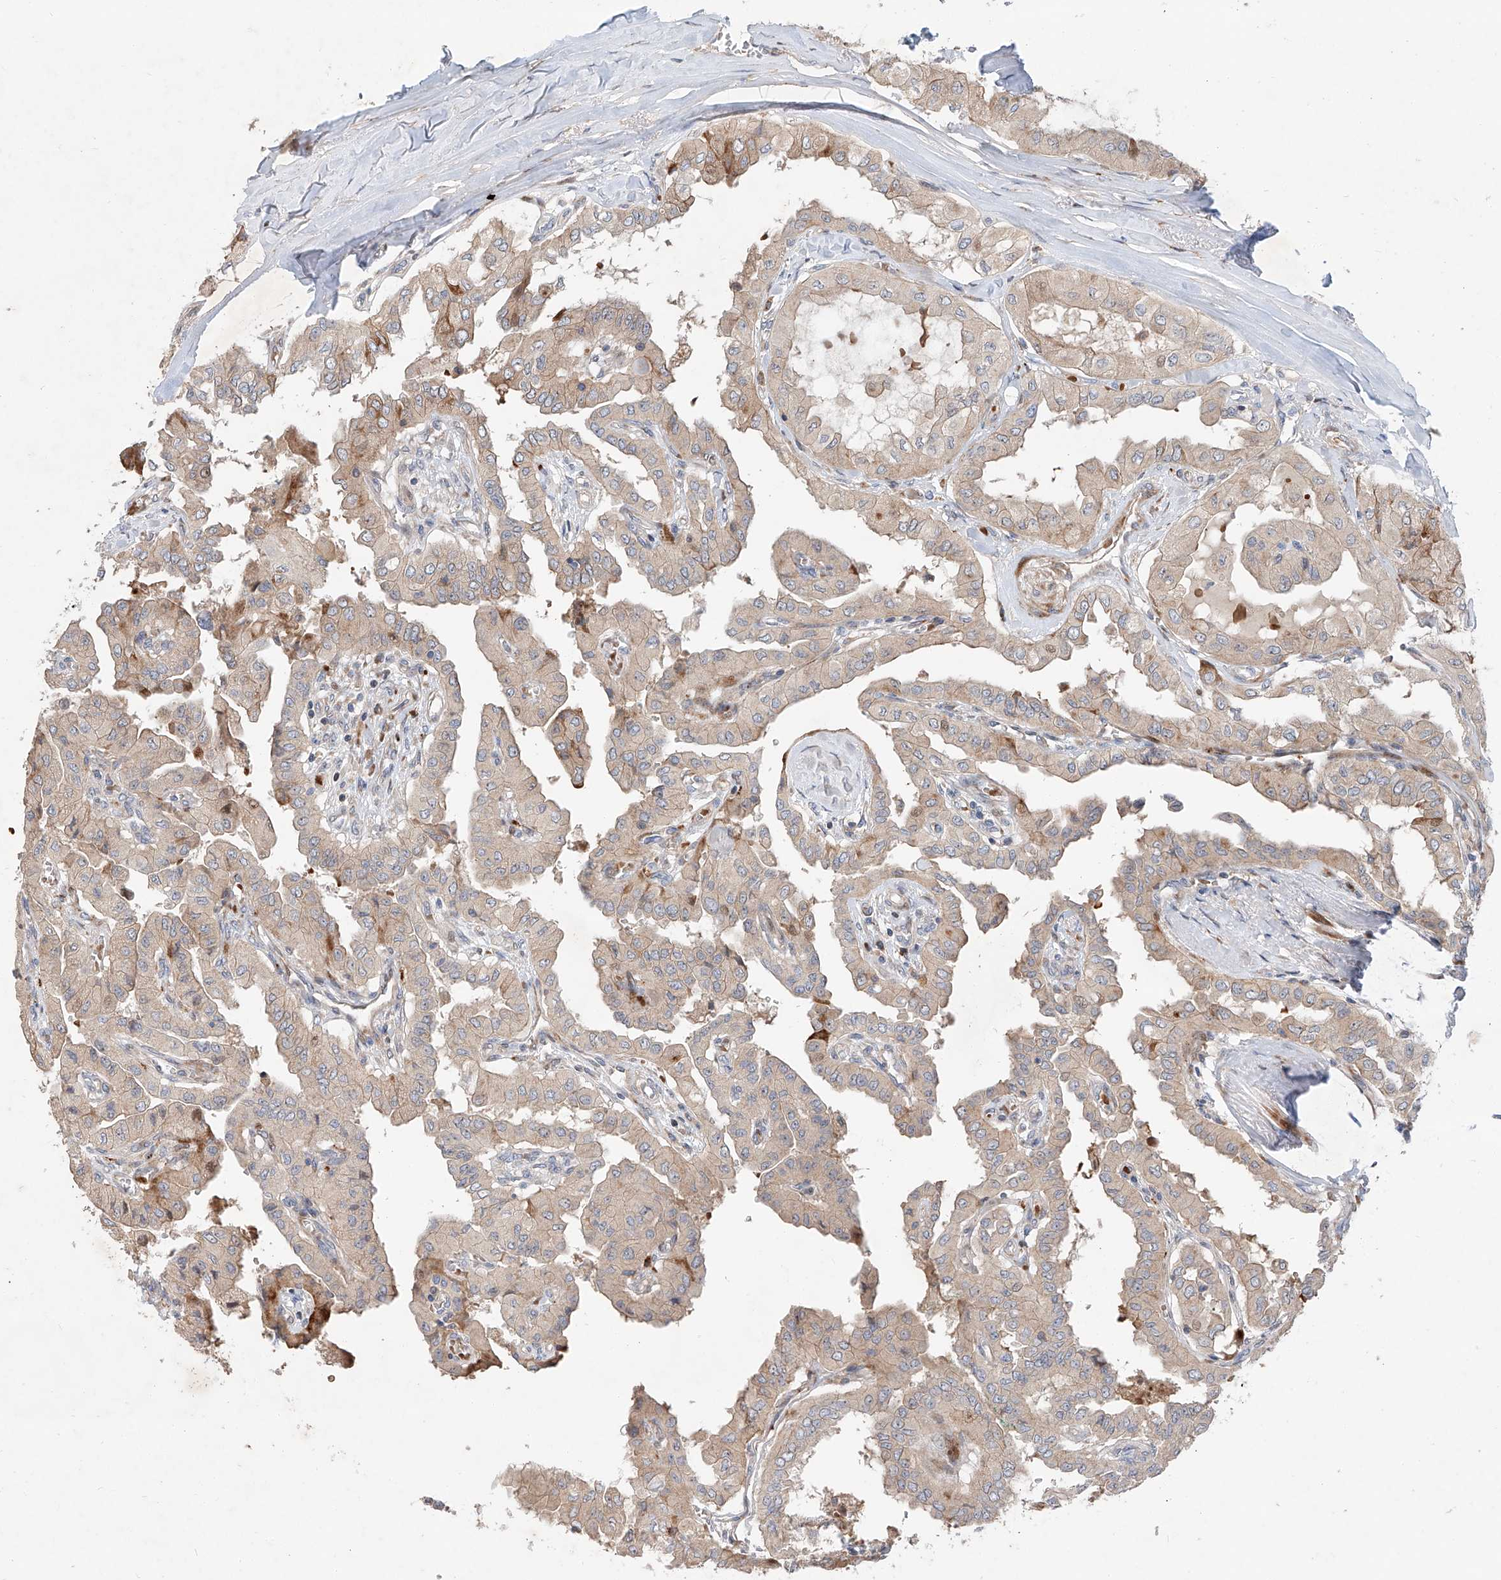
{"staining": {"intensity": "weak", "quantity": "25%-75%", "location": "cytoplasmic/membranous"}, "tissue": "thyroid cancer", "cell_type": "Tumor cells", "image_type": "cancer", "snomed": [{"axis": "morphology", "description": "Papillary adenocarcinoma, NOS"}, {"axis": "topography", "description": "Thyroid gland"}], "caption": "Approximately 25%-75% of tumor cells in human thyroid cancer (papillary adenocarcinoma) demonstrate weak cytoplasmic/membranous protein expression as visualized by brown immunohistochemical staining.", "gene": "USF3", "patient": {"sex": "female", "age": 59}}